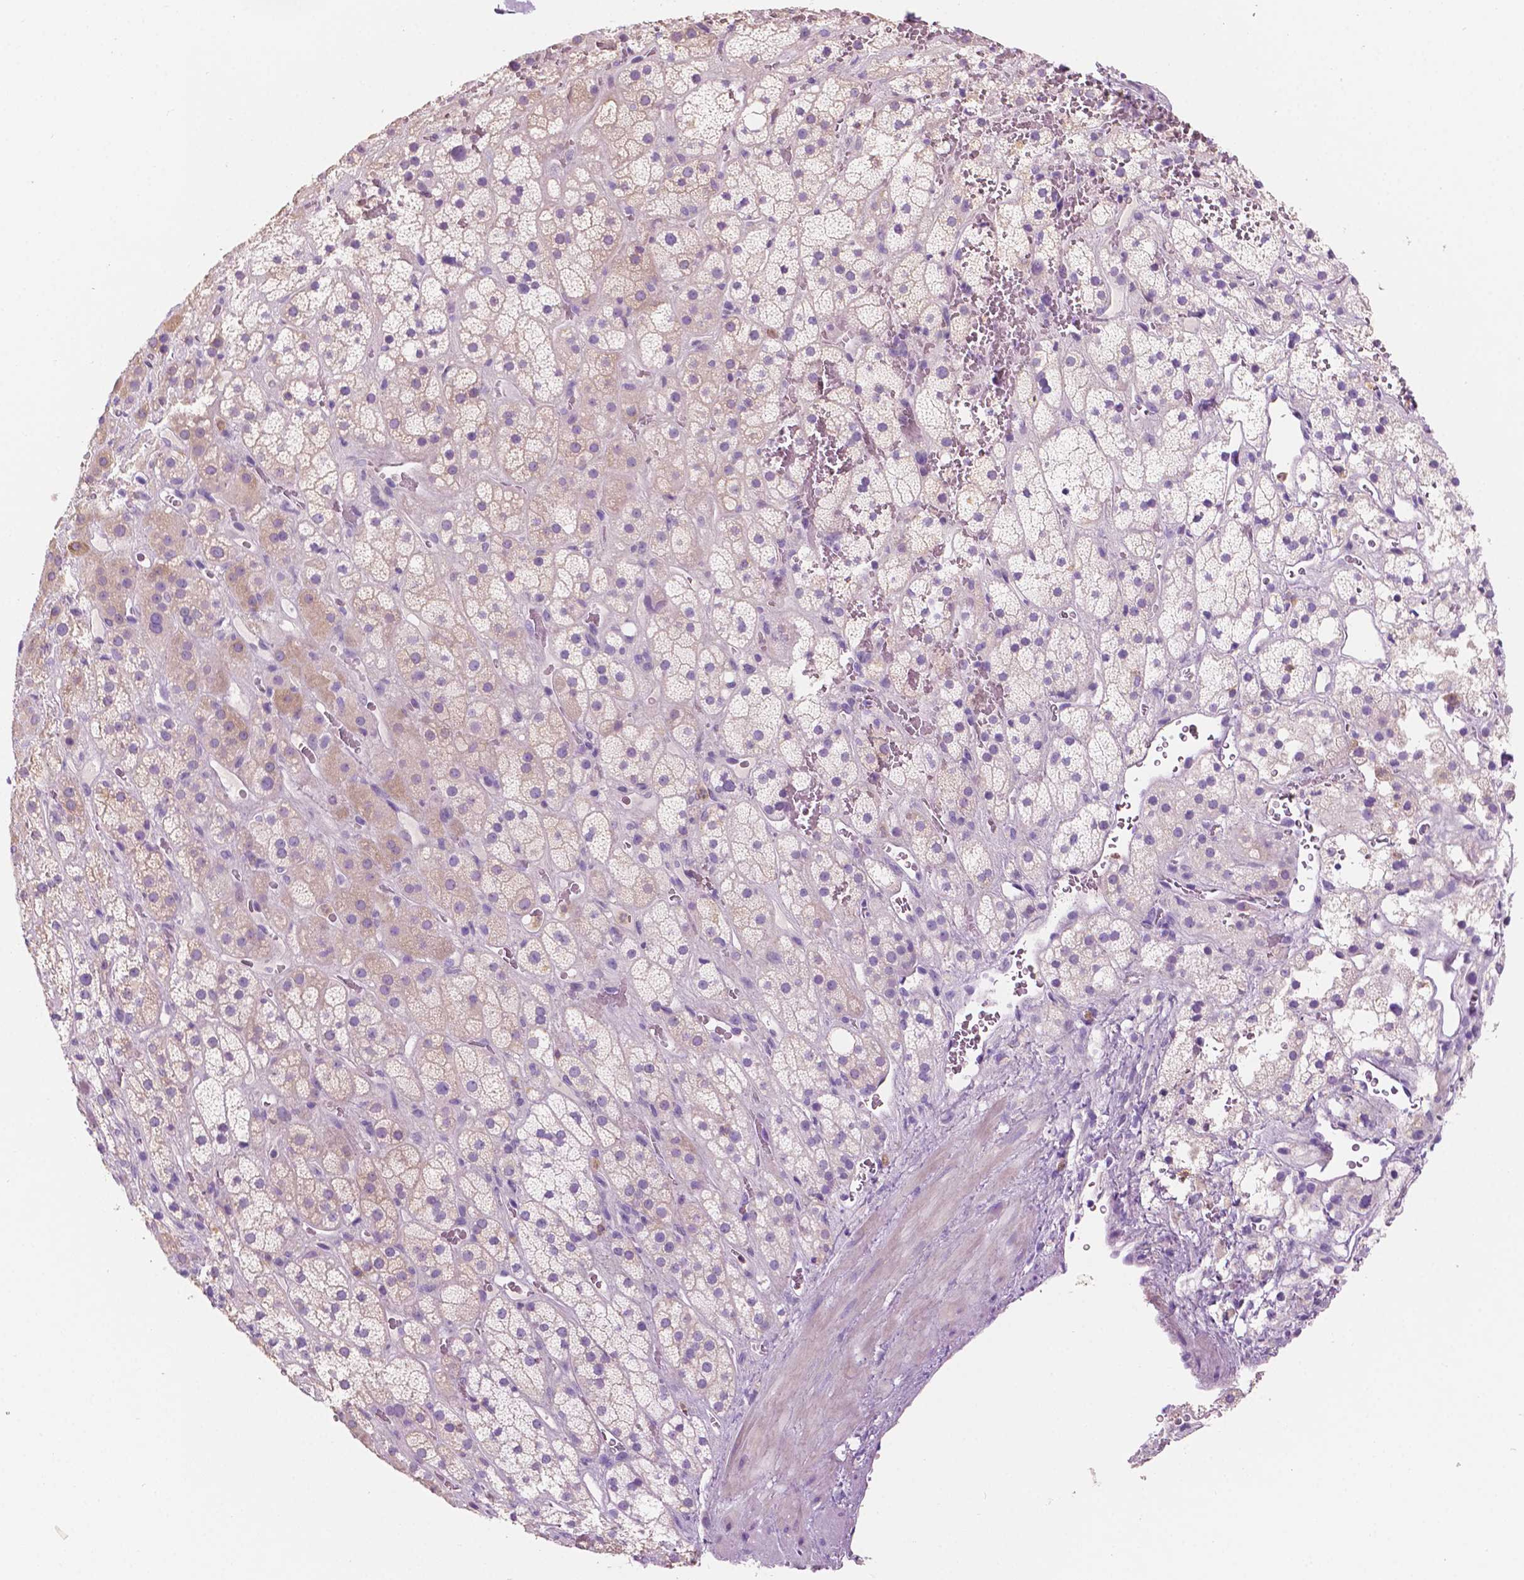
{"staining": {"intensity": "weak", "quantity": "<25%", "location": "cytoplasmic/membranous"}, "tissue": "adrenal gland", "cell_type": "Glandular cells", "image_type": "normal", "snomed": [{"axis": "morphology", "description": "Normal tissue, NOS"}, {"axis": "topography", "description": "Adrenal gland"}], "caption": "Immunohistochemistry (IHC) of unremarkable human adrenal gland shows no positivity in glandular cells.", "gene": "SEMA4A", "patient": {"sex": "male", "age": 57}}